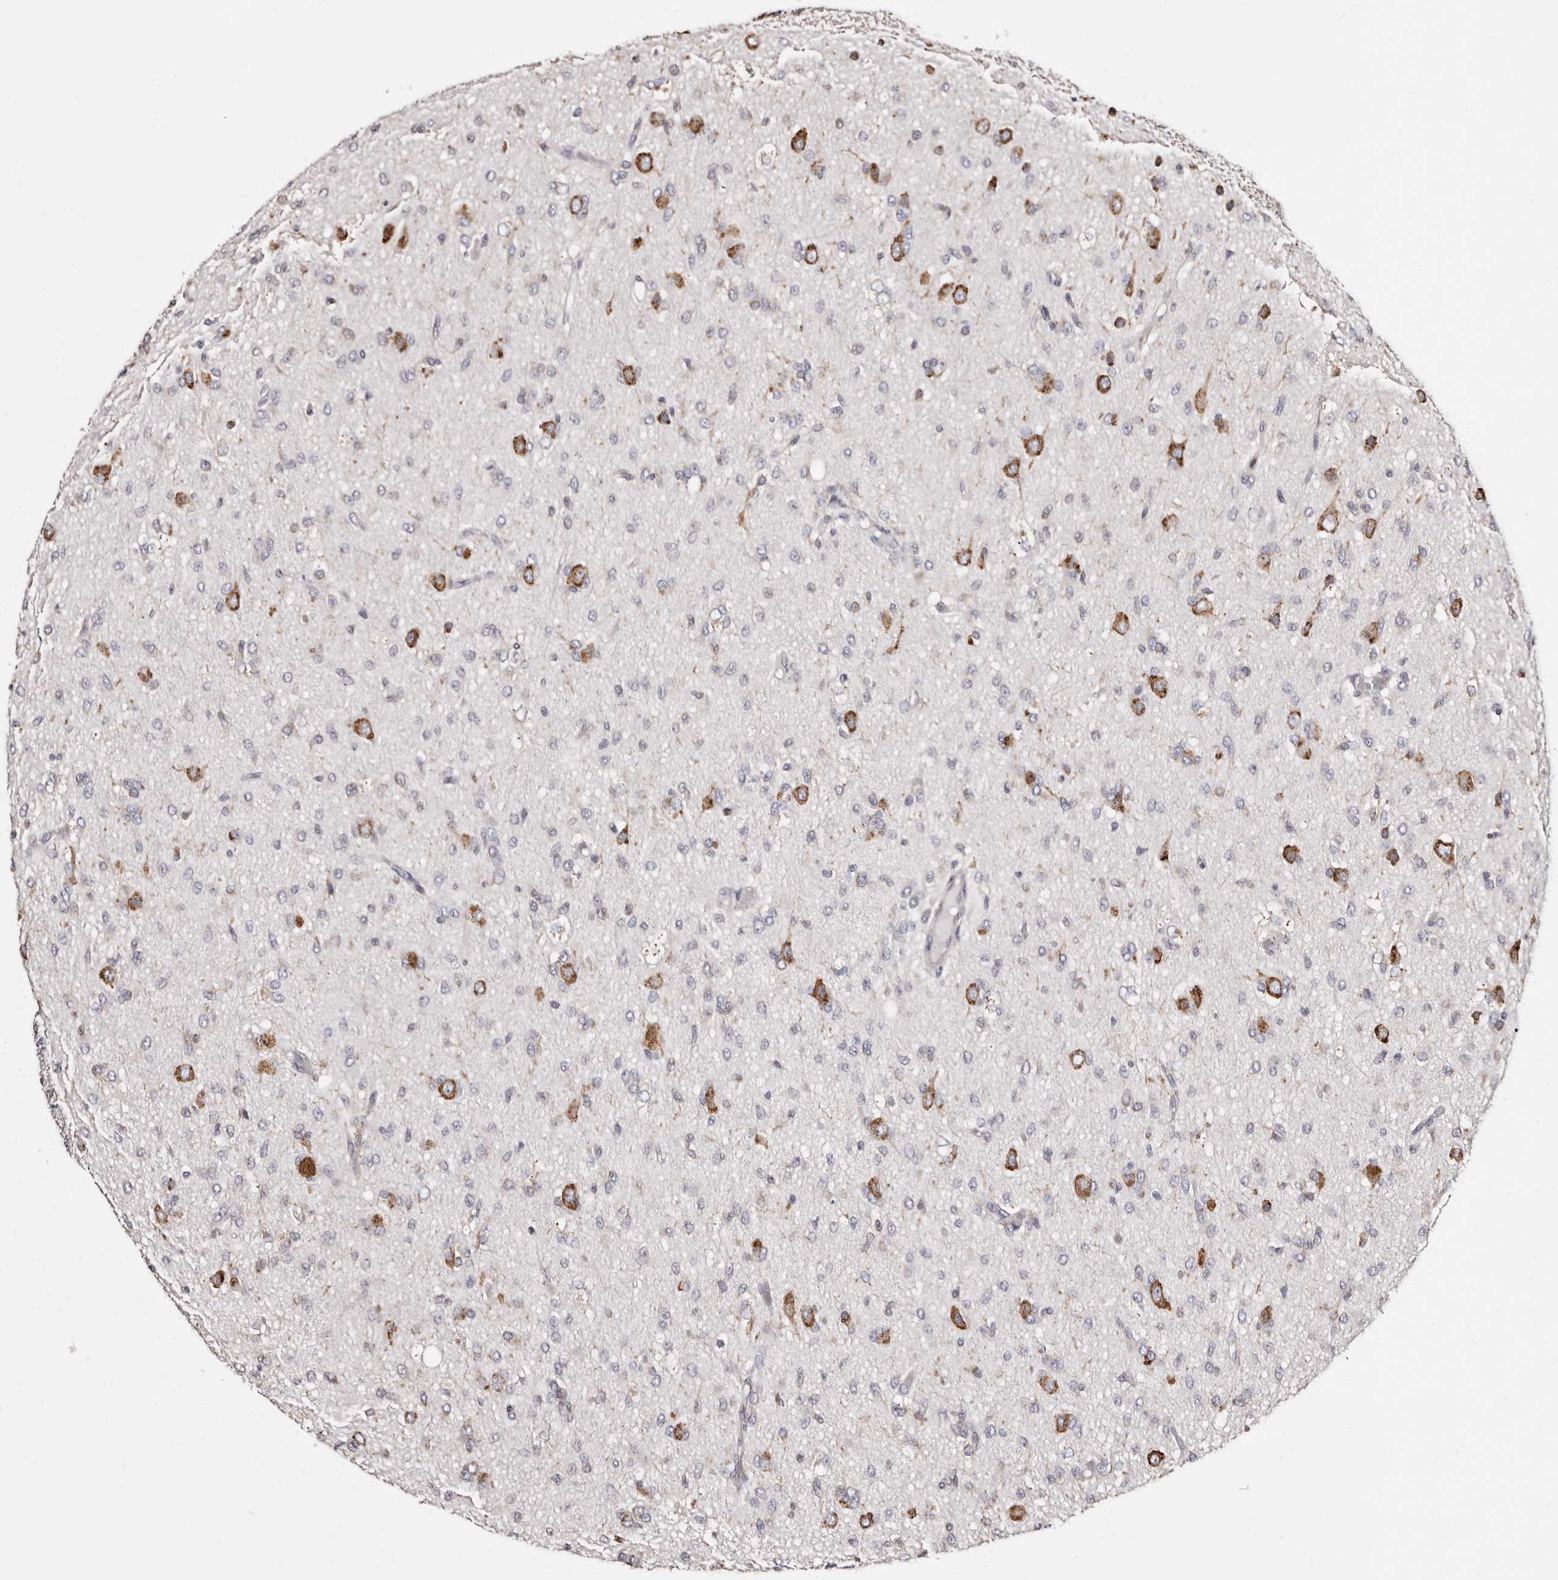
{"staining": {"intensity": "negative", "quantity": "none", "location": "none"}, "tissue": "glioma", "cell_type": "Tumor cells", "image_type": "cancer", "snomed": [{"axis": "morphology", "description": "Glioma, malignant, High grade"}, {"axis": "topography", "description": "Brain"}], "caption": "High power microscopy photomicrograph of an immunohistochemistry (IHC) micrograph of malignant glioma (high-grade), revealing no significant positivity in tumor cells.", "gene": "ACBD6", "patient": {"sex": "female", "age": 59}}